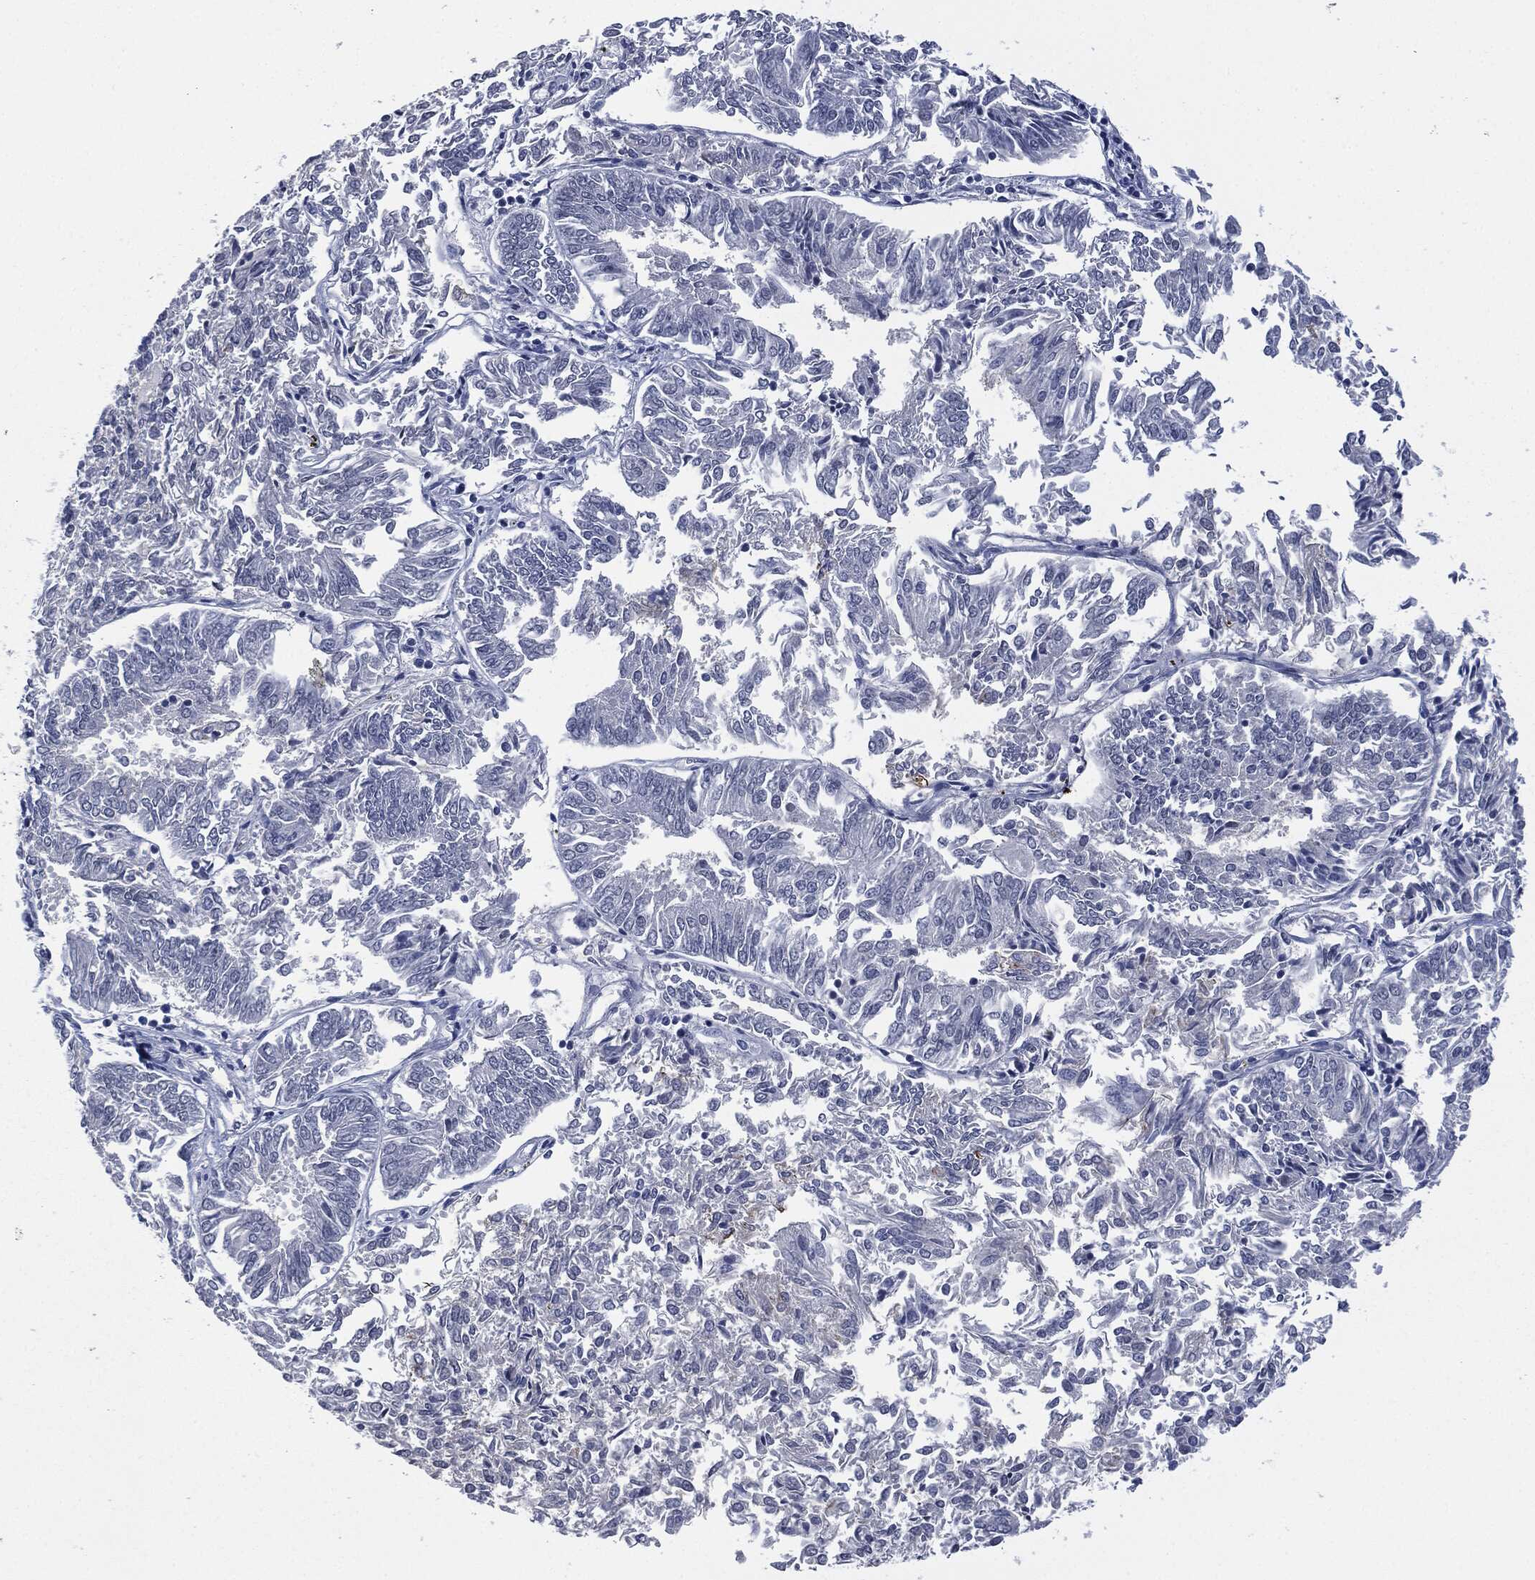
{"staining": {"intensity": "negative", "quantity": "none", "location": "none"}, "tissue": "endometrial cancer", "cell_type": "Tumor cells", "image_type": "cancer", "snomed": [{"axis": "morphology", "description": "Adenocarcinoma, NOS"}, {"axis": "topography", "description": "Endometrium"}], "caption": "The immunohistochemistry photomicrograph has no significant staining in tumor cells of endometrial cancer tissue.", "gene": "MUC16", "patient": {"sex": "female", "age": 58}}